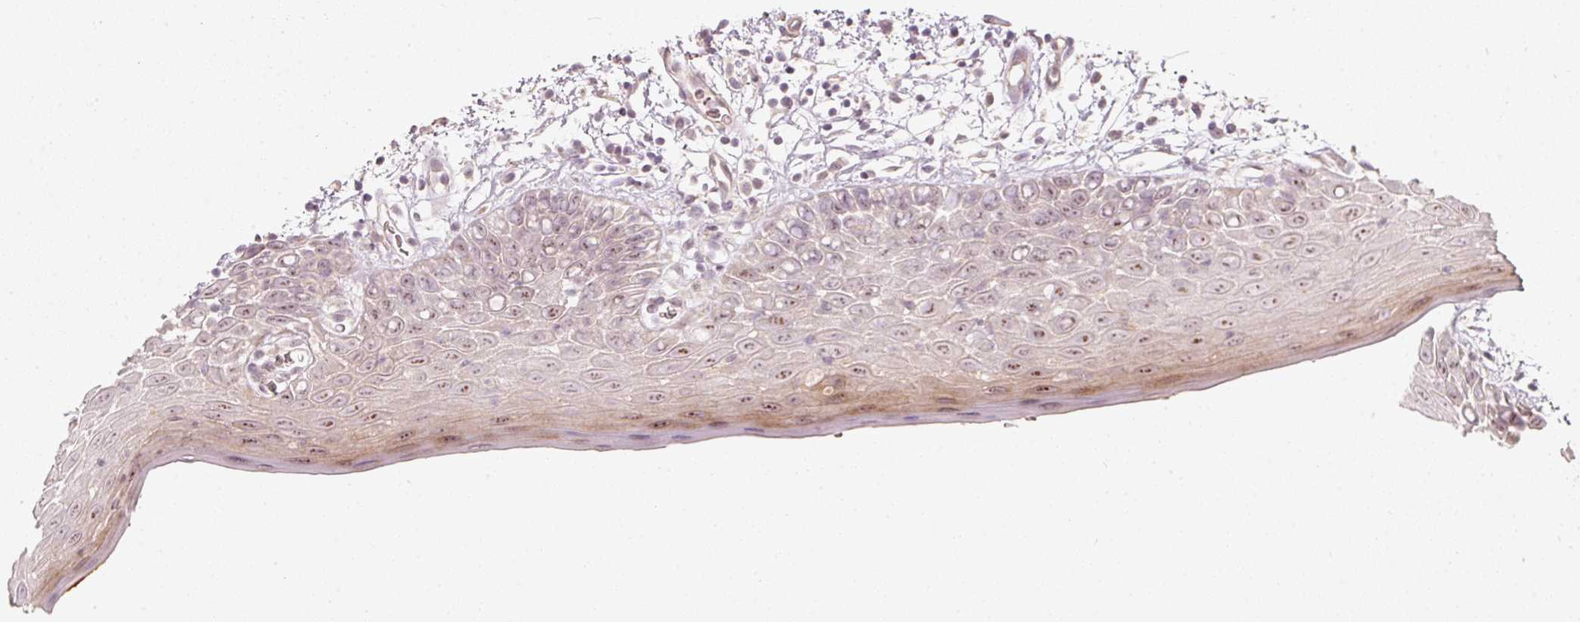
{"staining": {"intensity": "moderate", "quantity": "25%-75%", "location": "cytoplasmic/membranous,nuclear"}, "tissue": "oral mucosa", "cell_type": "Squamous epithelial cells", "image_type": "normal", "snomed": [{"axis": "morphology", "description": "Normal tissue, NOS"}, {"axis": "morphology", "description": "Squamous cell carcinoma, NOS"}, {"axis": "topography", "description": "Oral tissue"}, {"axis": "topography", "description": "Tounge, NOS"}, {"axis": "topography", "description": "Head-Neck"}], "caption": "IHC photomicrograph of benign human oral mucosa stained for a protein (brown), which demonstrates medium levels of moderate cytoplasmic/membranous,nuclear staining in about 25%-75% of squamous epithelial cells.", "gene": "KCNQ1", "patient": {"sex": "male", "age": 76}}